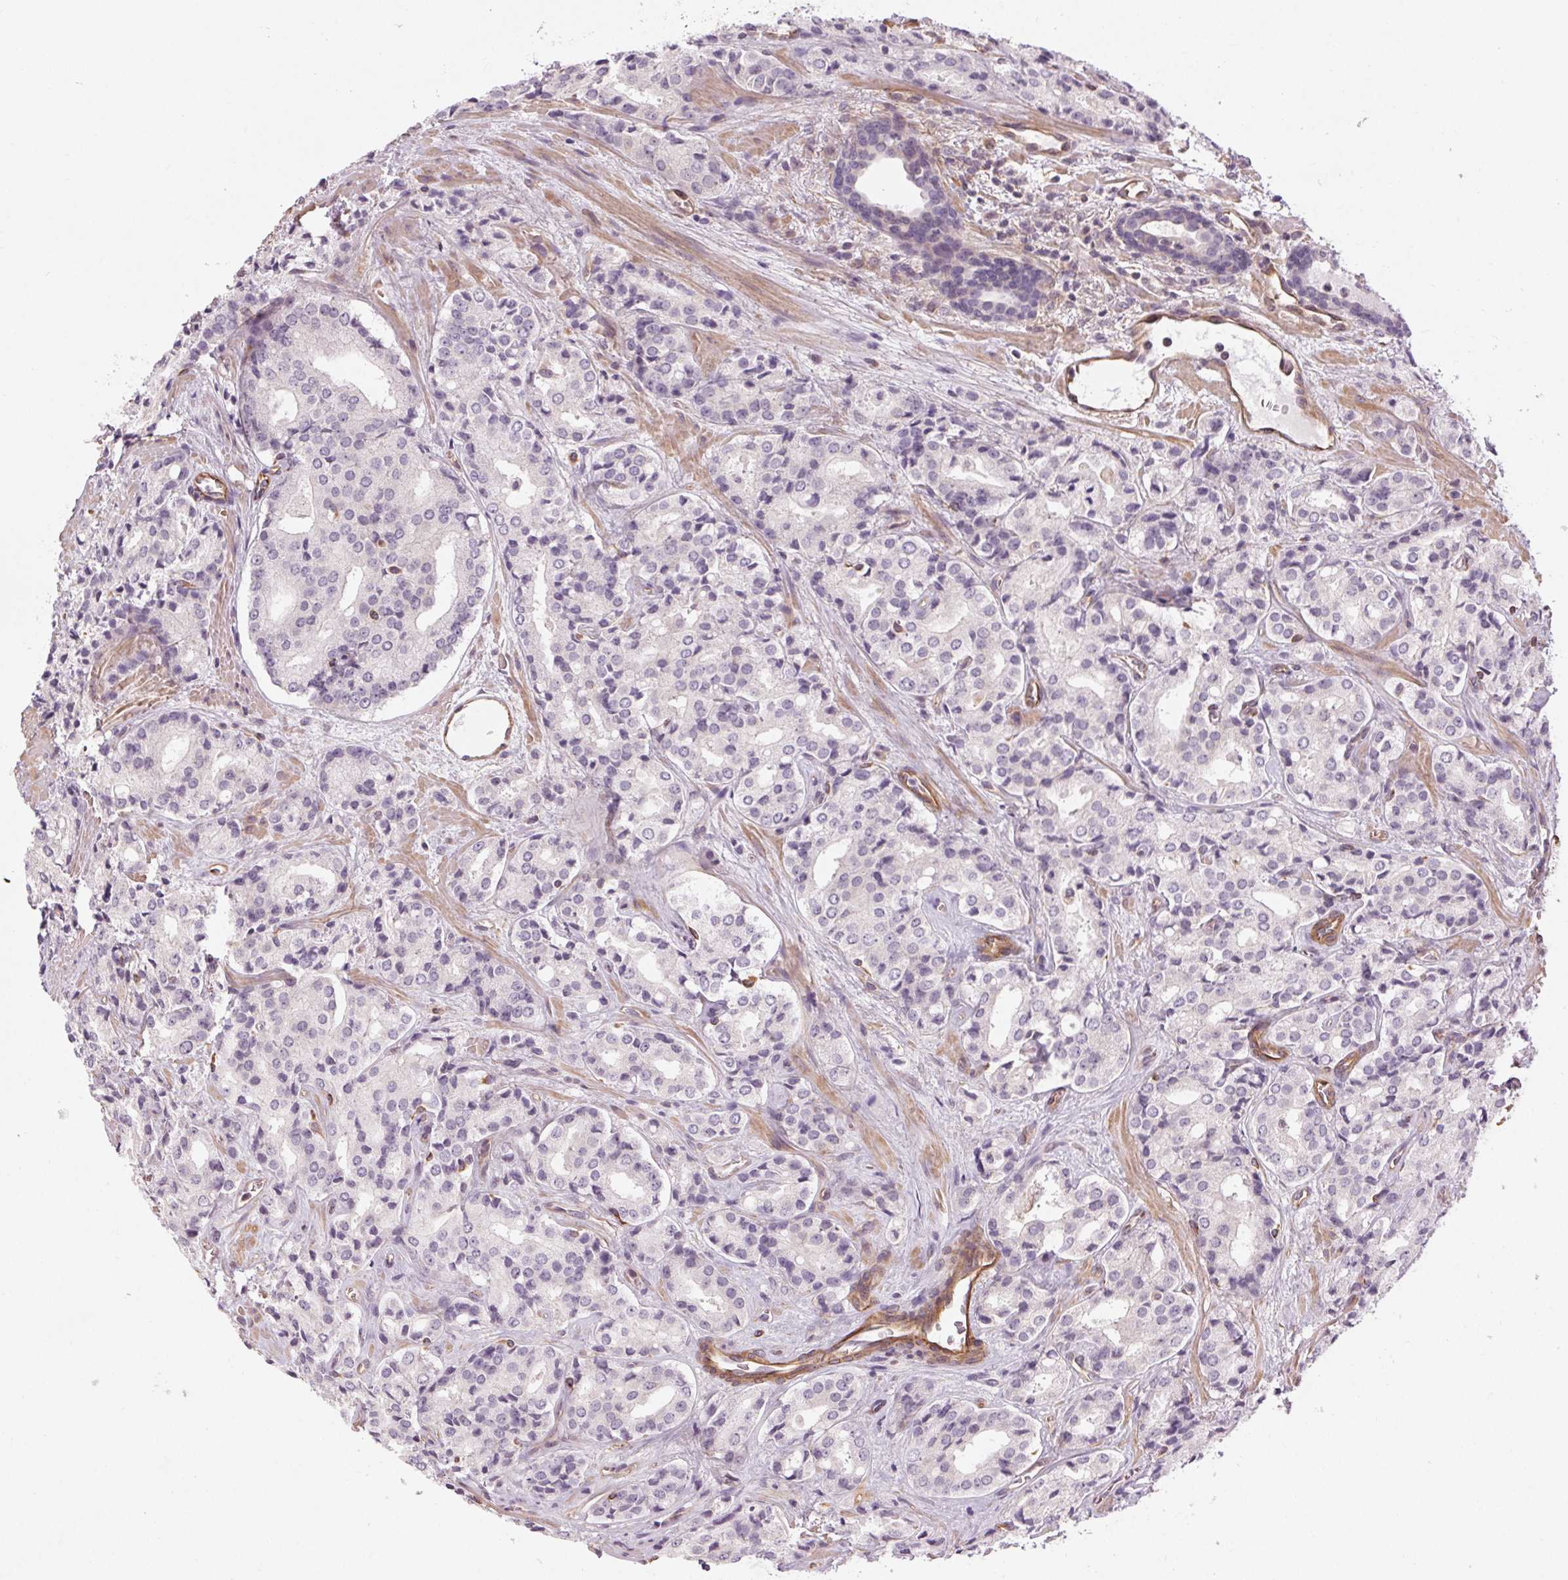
{"staining": {"intensity": "negative", "quantity": "none", "location": "none"}, "tissue": "prostate cancer", "cell_type": "Tumor cells", "image_type": "cancer", "snomed": [{"axis": "morphology", "description": "Adenocarcinoma, Low grade"}, {"axis": "topography", "description": "Prostate"}], "caption": "Micrograph shows no significant protein positivity in tumor cells of prostate adenocarcinoma (low-grade). Nuclei are stained in blue.", "gene": "CCSER1", "patient": {"sex": "male", "age": 56}}